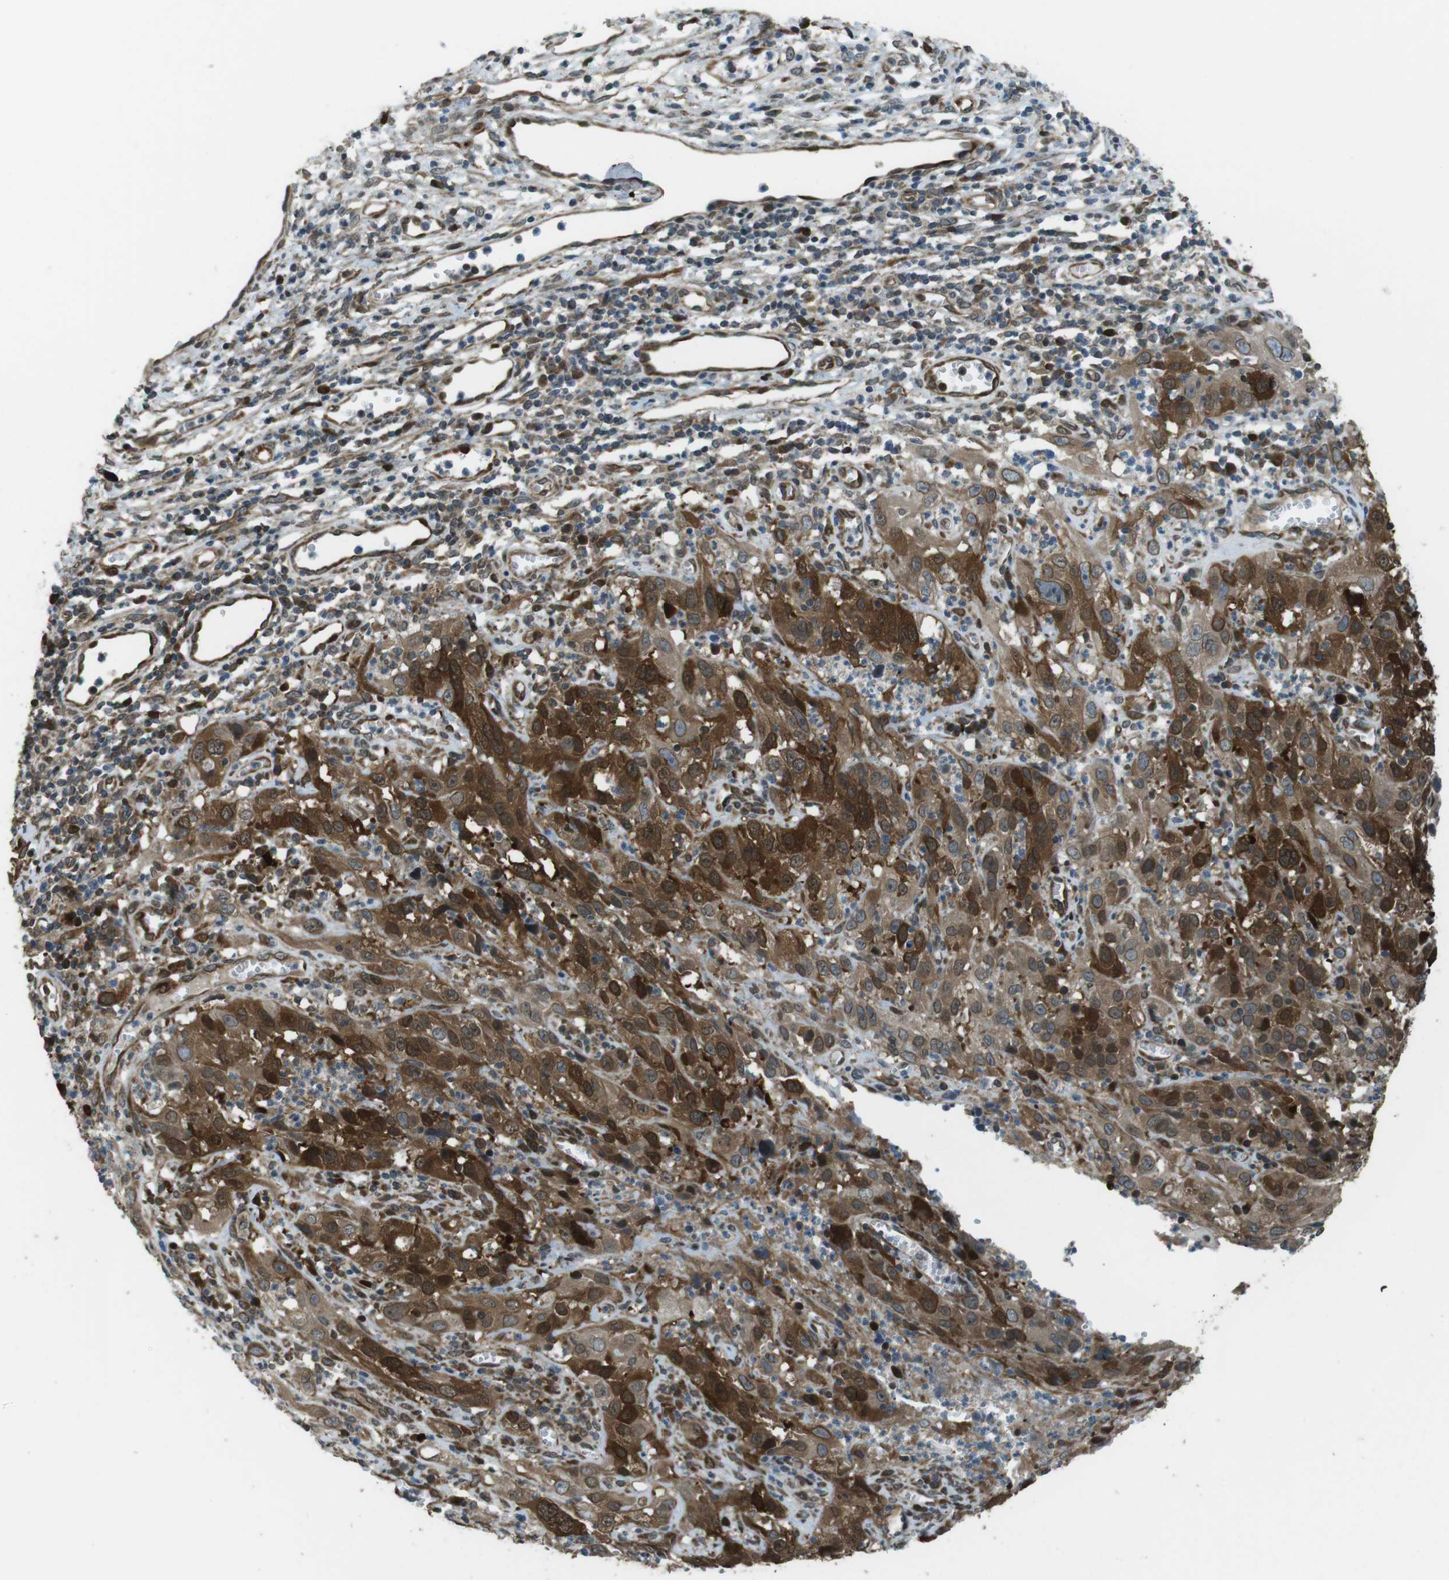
{"staining": {"intensity": "strong", "quantity": ">75%", "location": "cytoplasmic/membranous,nuclear"}, "tissue": "cervical cancer", "cell_type": "Tumor cells", "image_type": "cancer", "snomed": [{"axis": "morphology", "description": "Squamous cell carcinoma, NOS"}, {"axis": "topography", "description": "Cervix"}], "caption": "Cervical cancer tissue shows strong cytoplasmic/membranous and nuclear expression in about >75% of tumor cells", "gene": "ZNF330", "patient": {"sex": "female", "age": 32}}